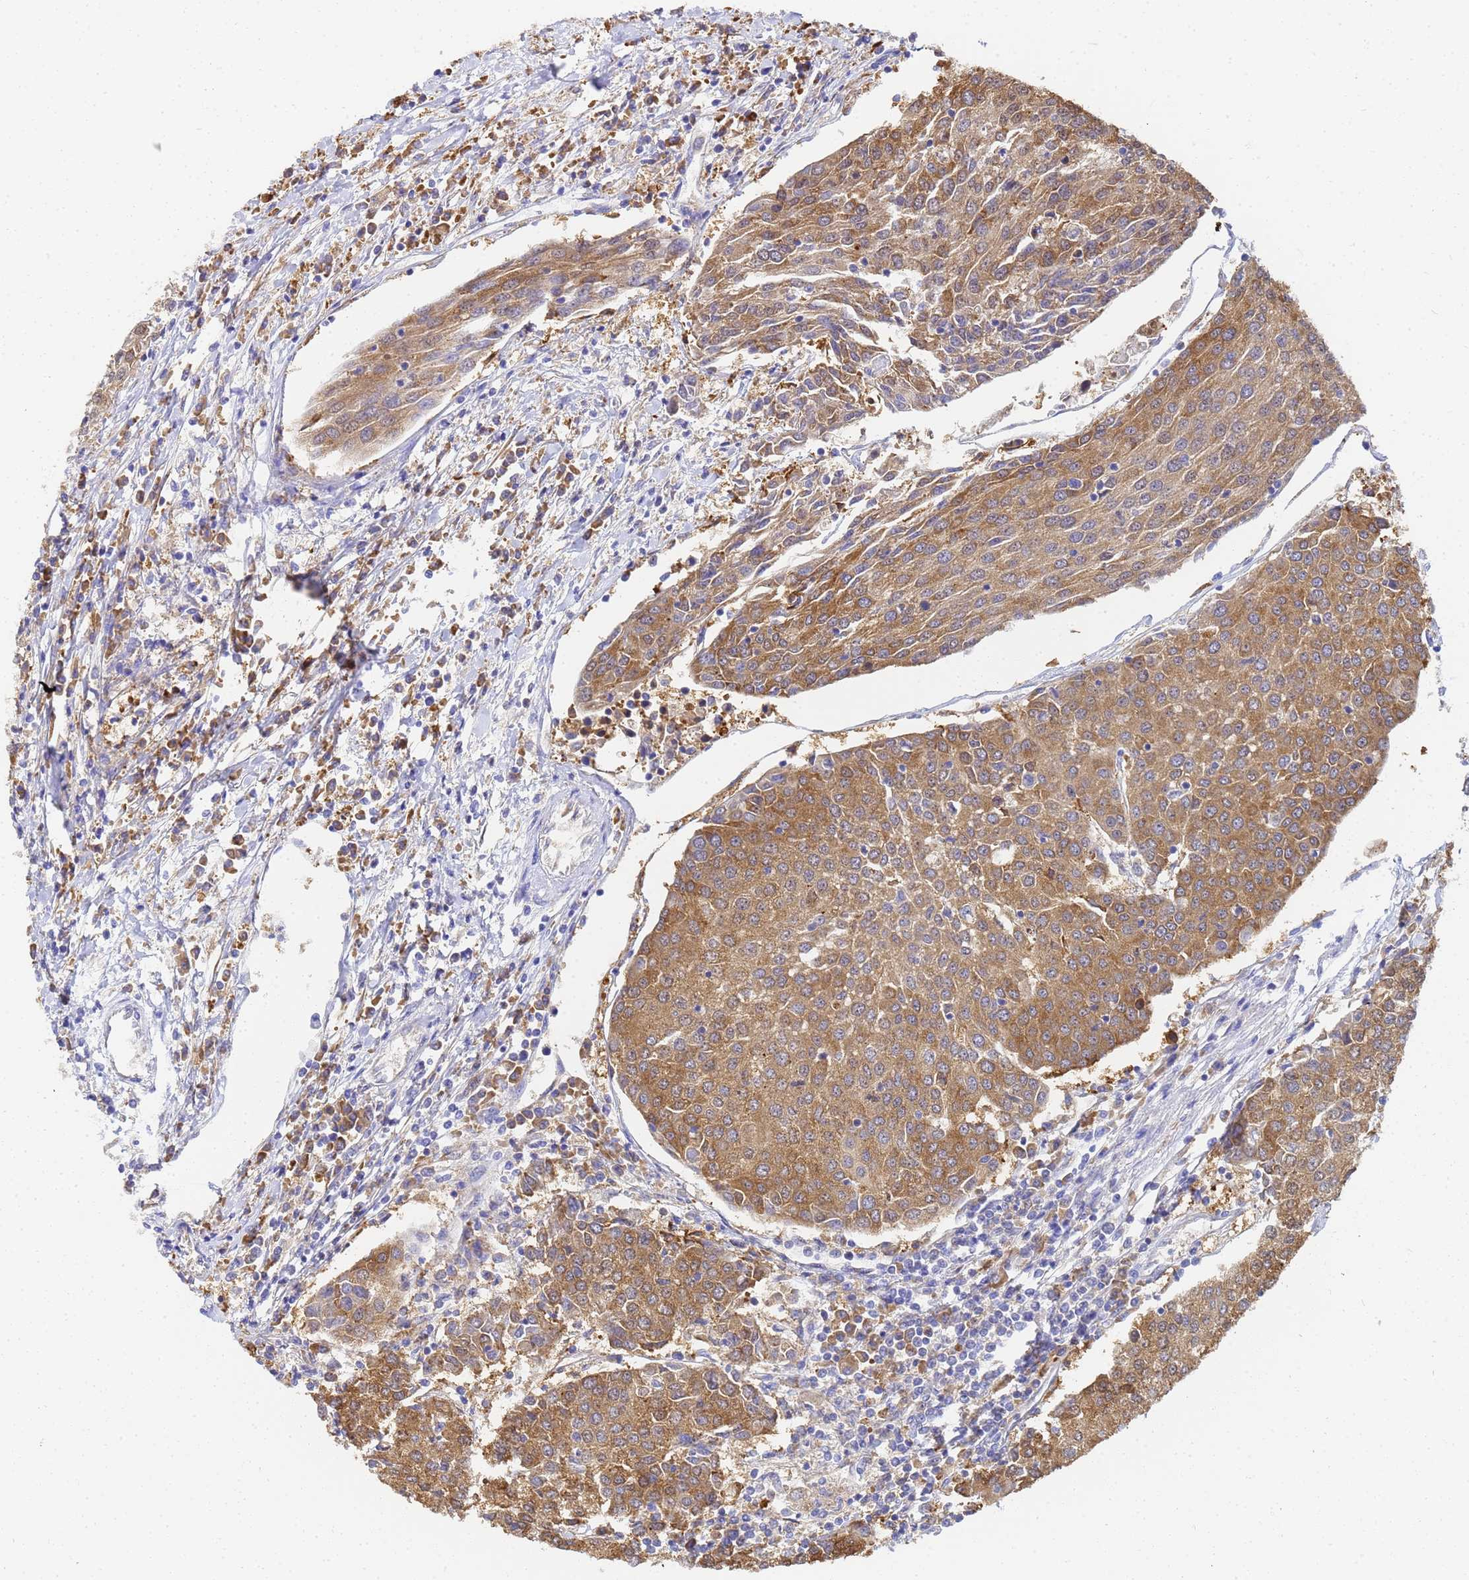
{"staining": {"intensity": "moderate", "quantity": ">75%", "location": "cytoplasmic/membranous"}, "tissue": "urothelial cancer", "cell_type": "Tumor cells", "image_type": "cancer", "snomed": [{"axis": "morphology", "description": "Urothelial carcinoma, High grade"}, {"axis": "topography", "description": "Urinary bladder"}], "caption": "Protein analysis of high-grade urothelial carcinoma tissue exhibits moderate cytoplasmic/membranous staining in about >75% of tumor cells. The staining was performed using DAB (3,3'-diaminobenzidine), with brown indicating positive protein expression. Nuclei are stained blue with hematoxylin.", "gene": "NME1-NME2", "patient": {"sex": "female", "age": 85}}